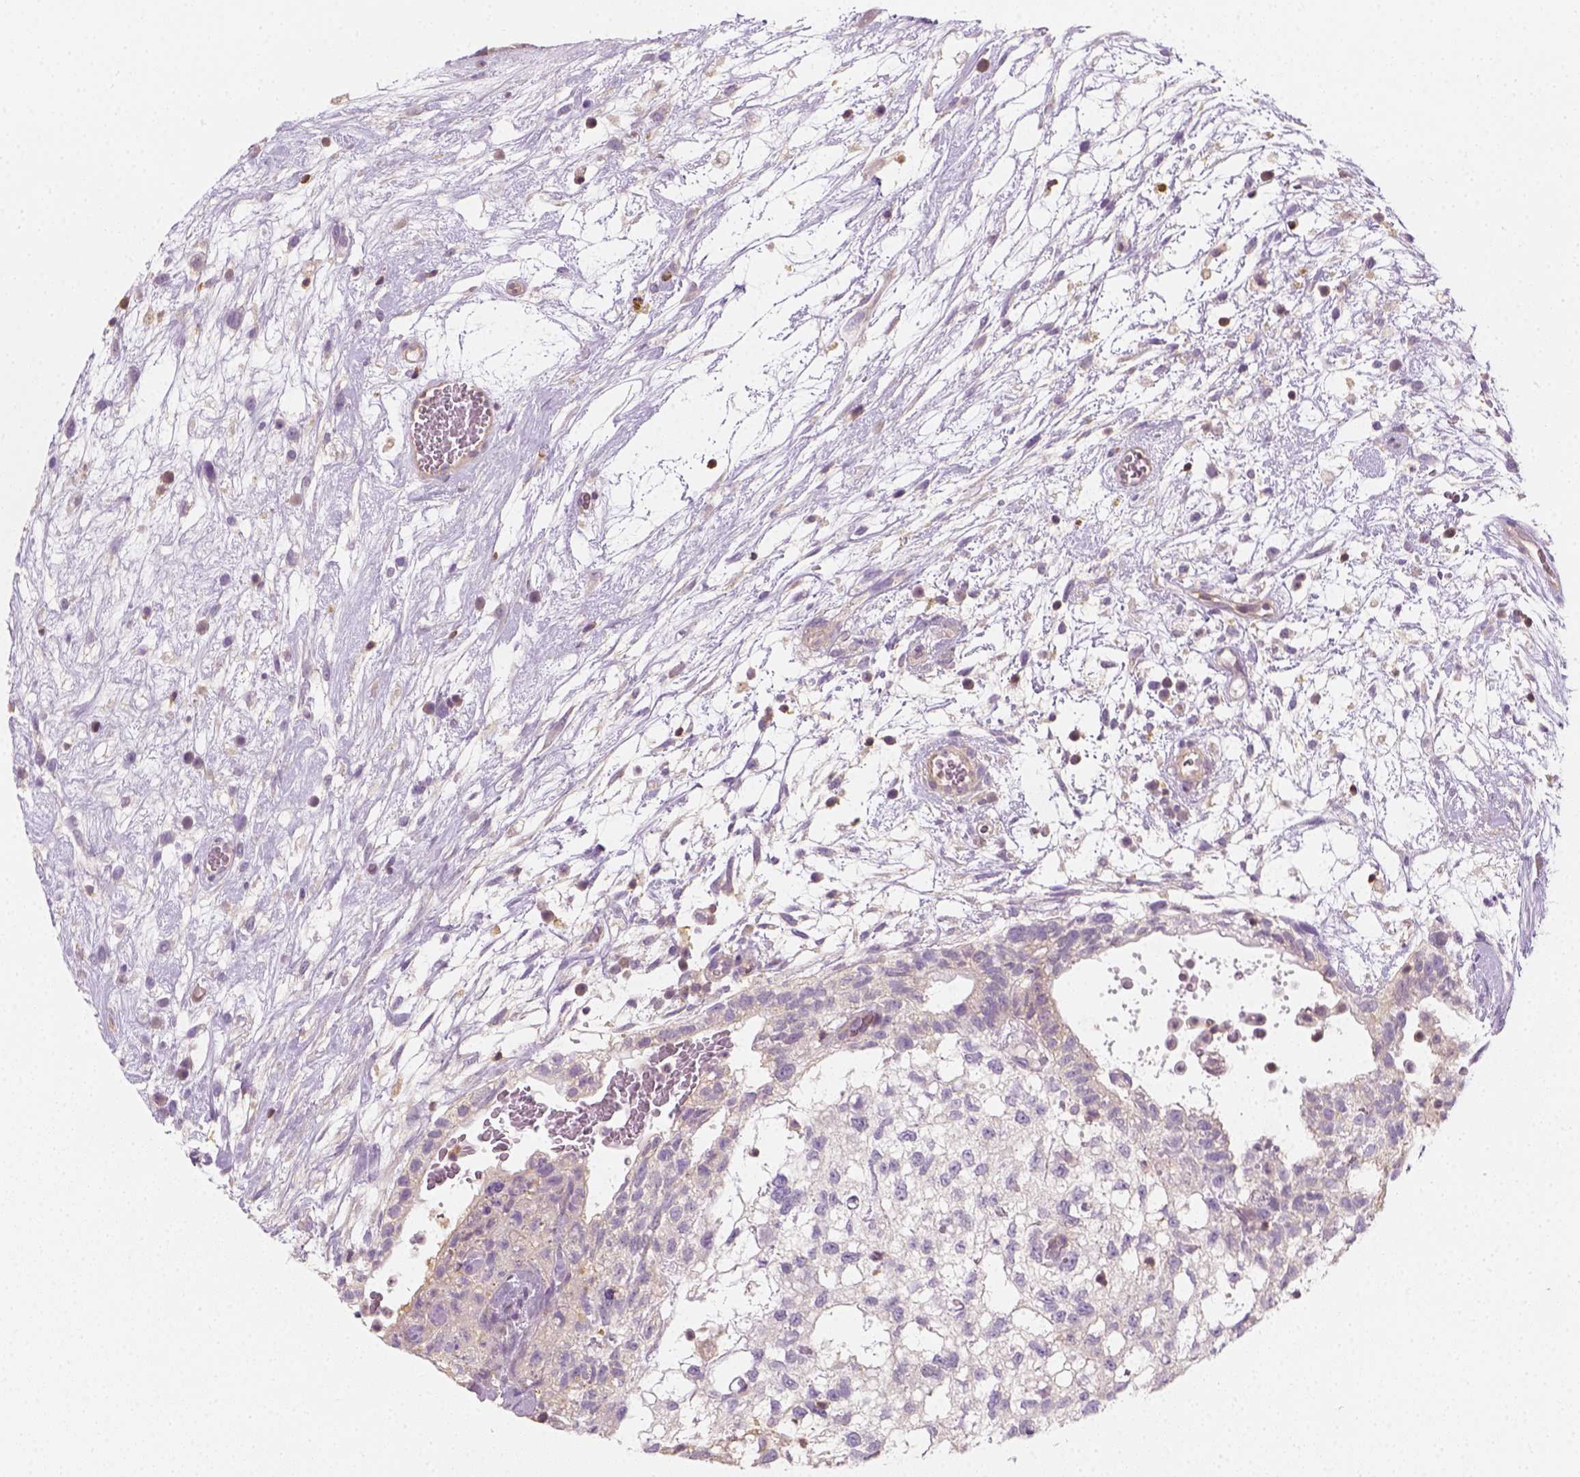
{"staining": {"intensity": "negative", "quantity": "none", "location": "none"}, "tissue": "testis cancer", "cell_type": "Tumor cells", "image_type": "cancer", "snomed": [{"axis": "morphology", "description": "Normal tissue, NOS"}, {"axis": "morphology", "description": "Carcinoma, Embryonal, NOS"}, {"axis": "topography", "description": "Testis"}], "caption": "Testis cancer (embryonal carcinoma) was stained to show a protein in brown. There is no significant staining in tumor cells.", "gene": "EPHB1", "patient": {"sex": "male", "age": 32}}